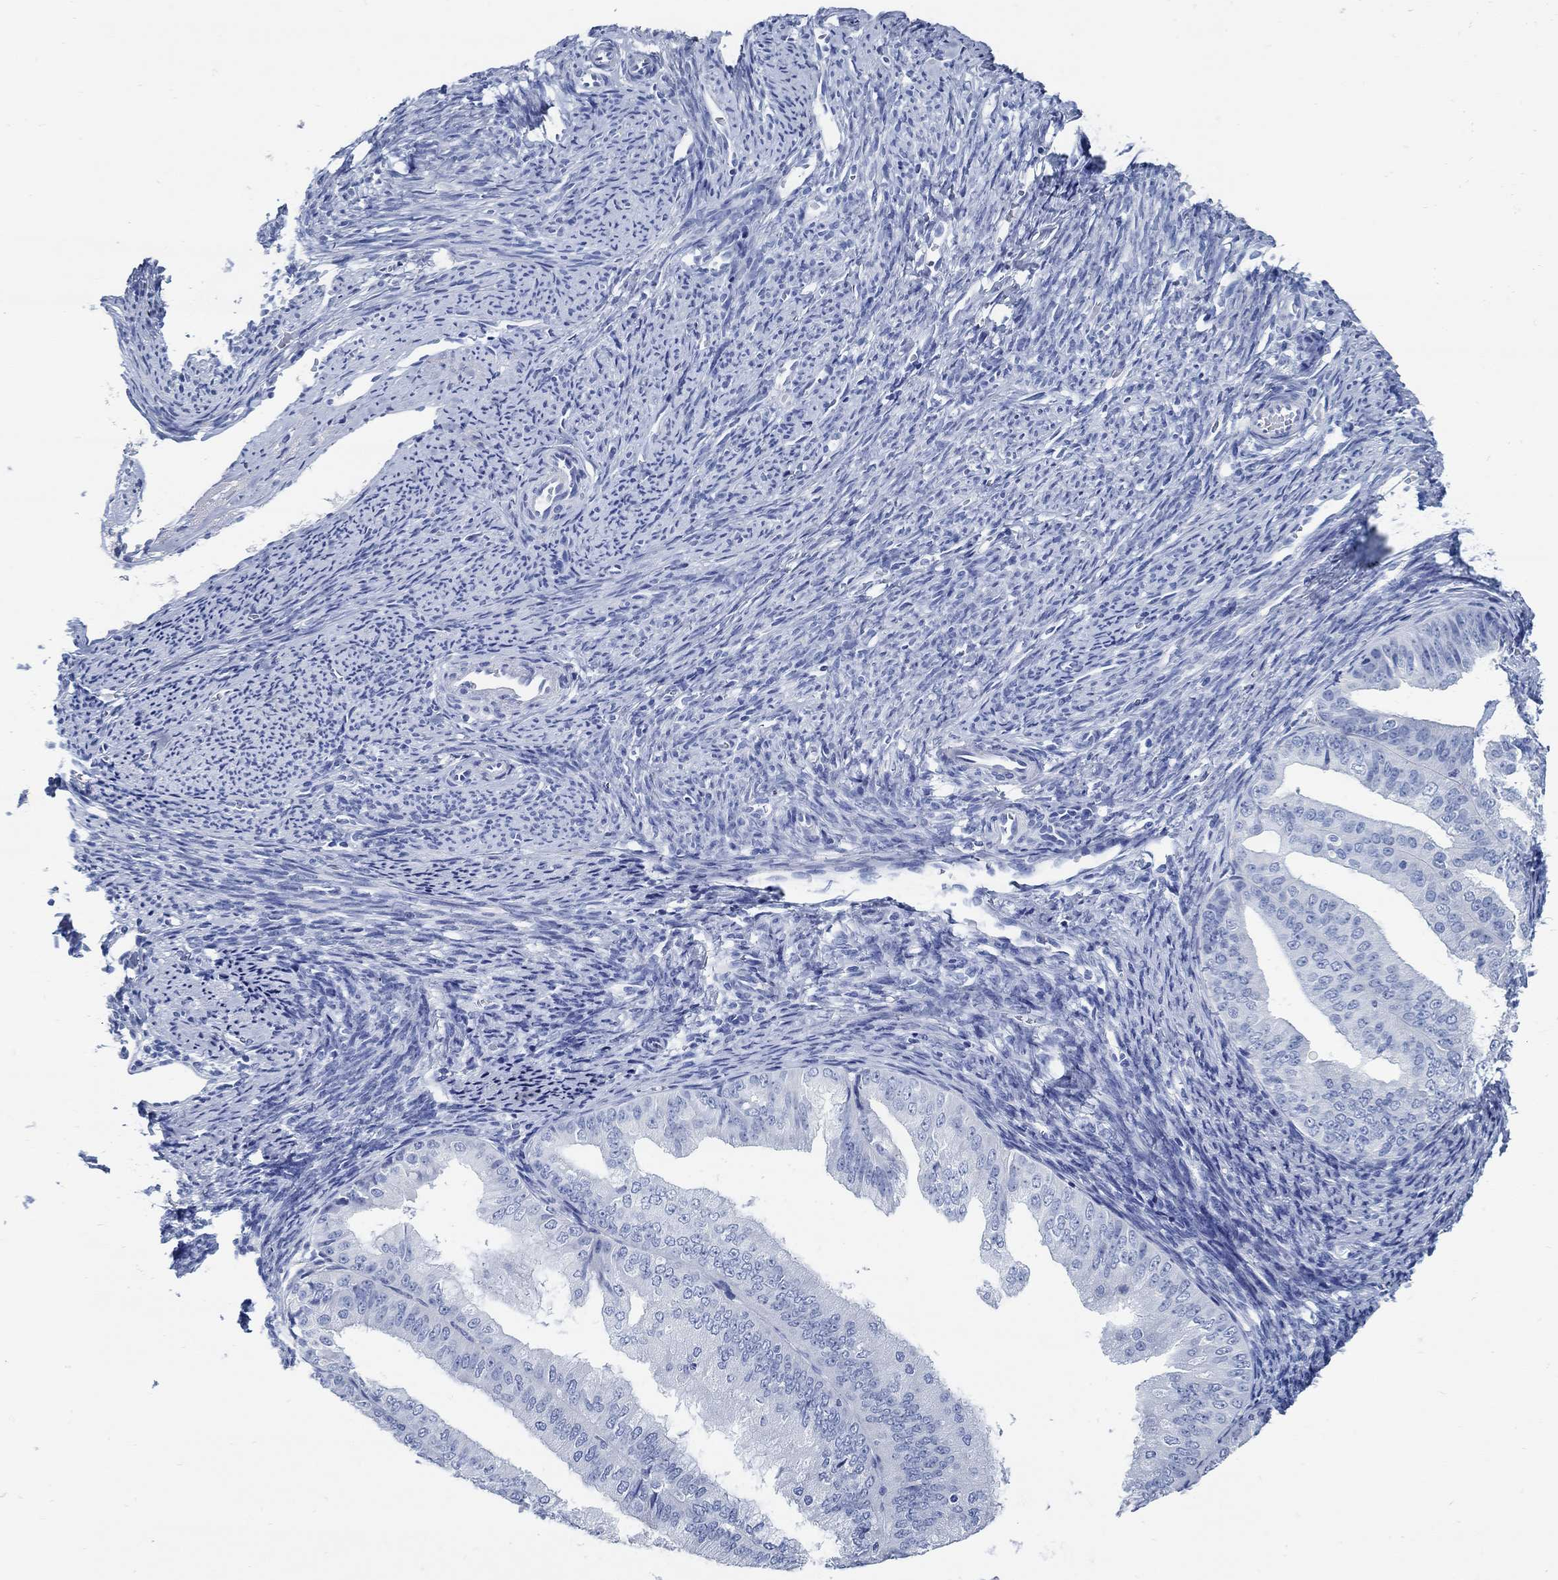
{"staining": {"intensity": "negative", "quantity": "none", "location": "none"}, "tissue": "endometrial cancer", "cell_type": "Tumor cells", "image_type": "cancer", "snomed": [{"axis": "morphology", "description": "Adenocarcinoma, NOS"}, {"axis": "topography", "description": "Endometrium"}], "caption": "Micrograph shows no significant protein positivity in tumor cells of endometrial adenocarcinoma. The staining is performed using DAB (3,3'-diaminobenzidine) brown chromogen with nuclei counter-stained in using hematoxylin.", "gene": "SLC45A1", "patient": {"sex": "female", "age": 63}}